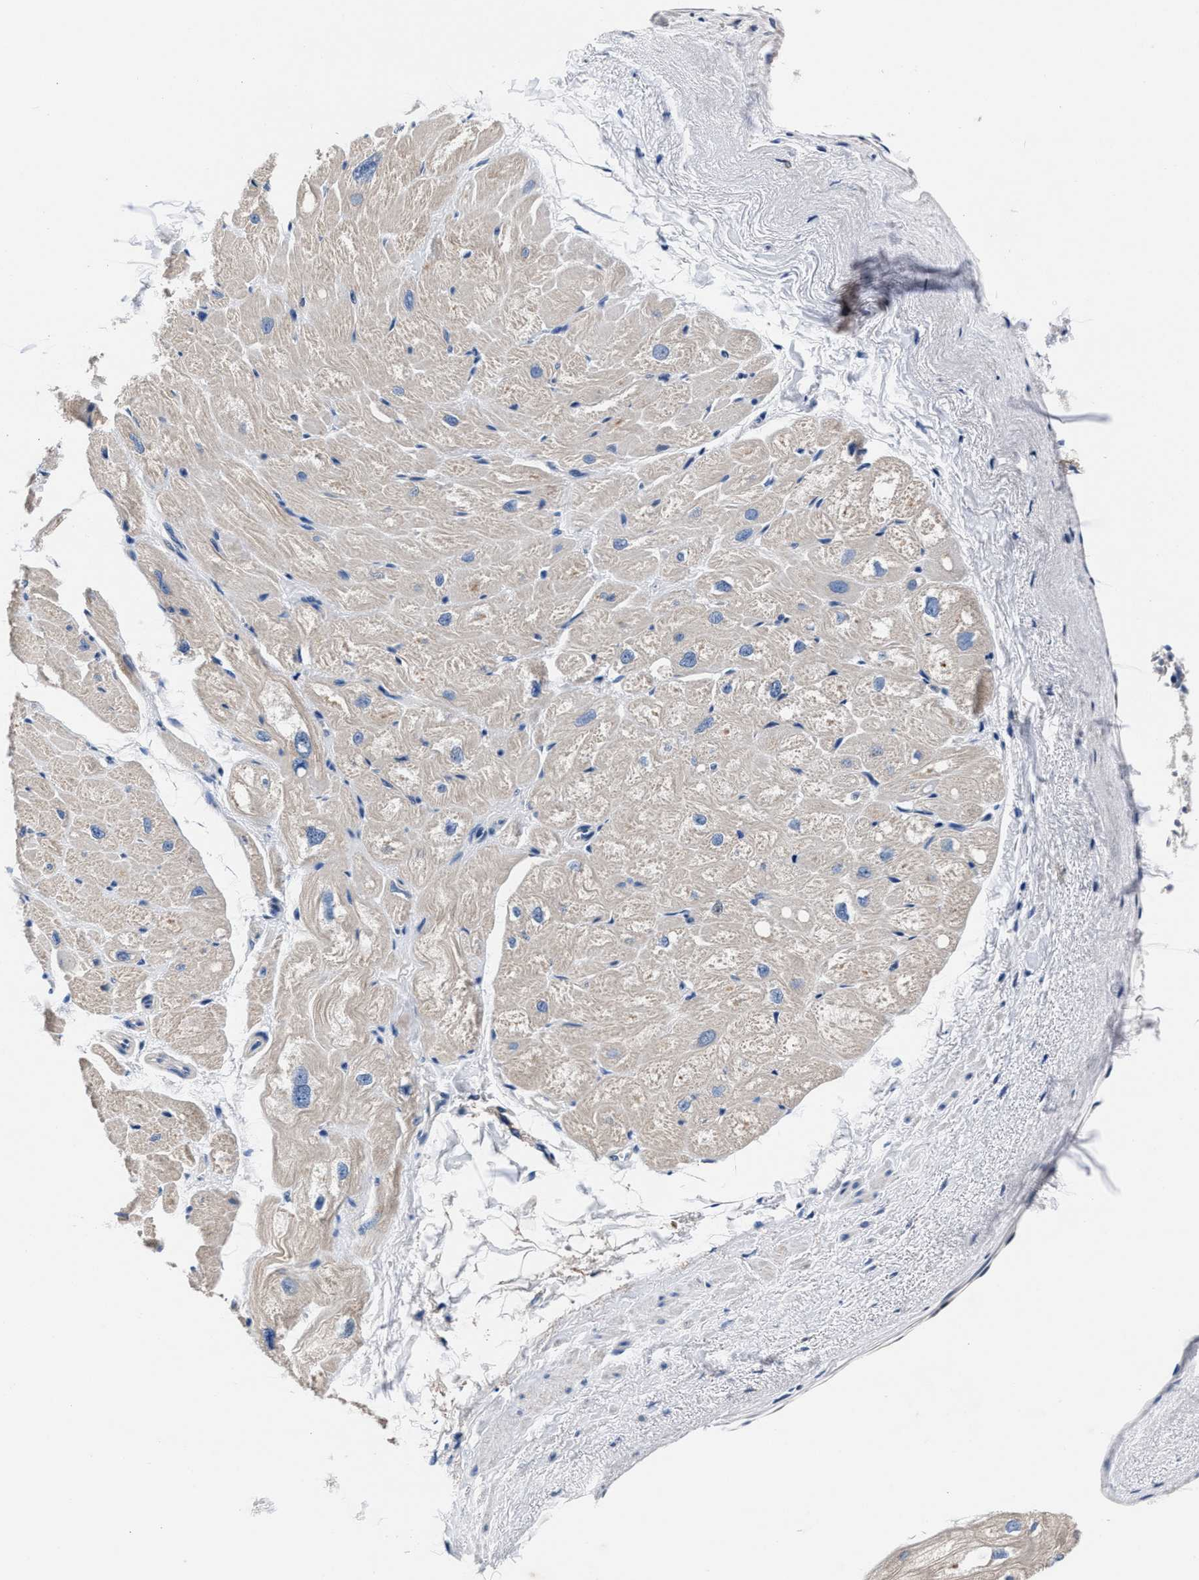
{"staining": {"intensity": "moderate", "quantity": "<25%", "location": "cytoplasmic/membranous"}, "tissue": "heart muscle", "cell_type": "Cardiomyocytes", "image_type": "normal", "snomed": [{"axis": "morphology", "description": "Normal tissue, NOS"}, {"axis": "topography", "description": "Heart"}], "caption": "Cardiomyocytes display low levels of moderate cytoplasmic/membranous staining in approximately <25% of cells in benign human heart muscle.", "gene": "GSTM1", "patient": {"sex": "male", "age": 49}}